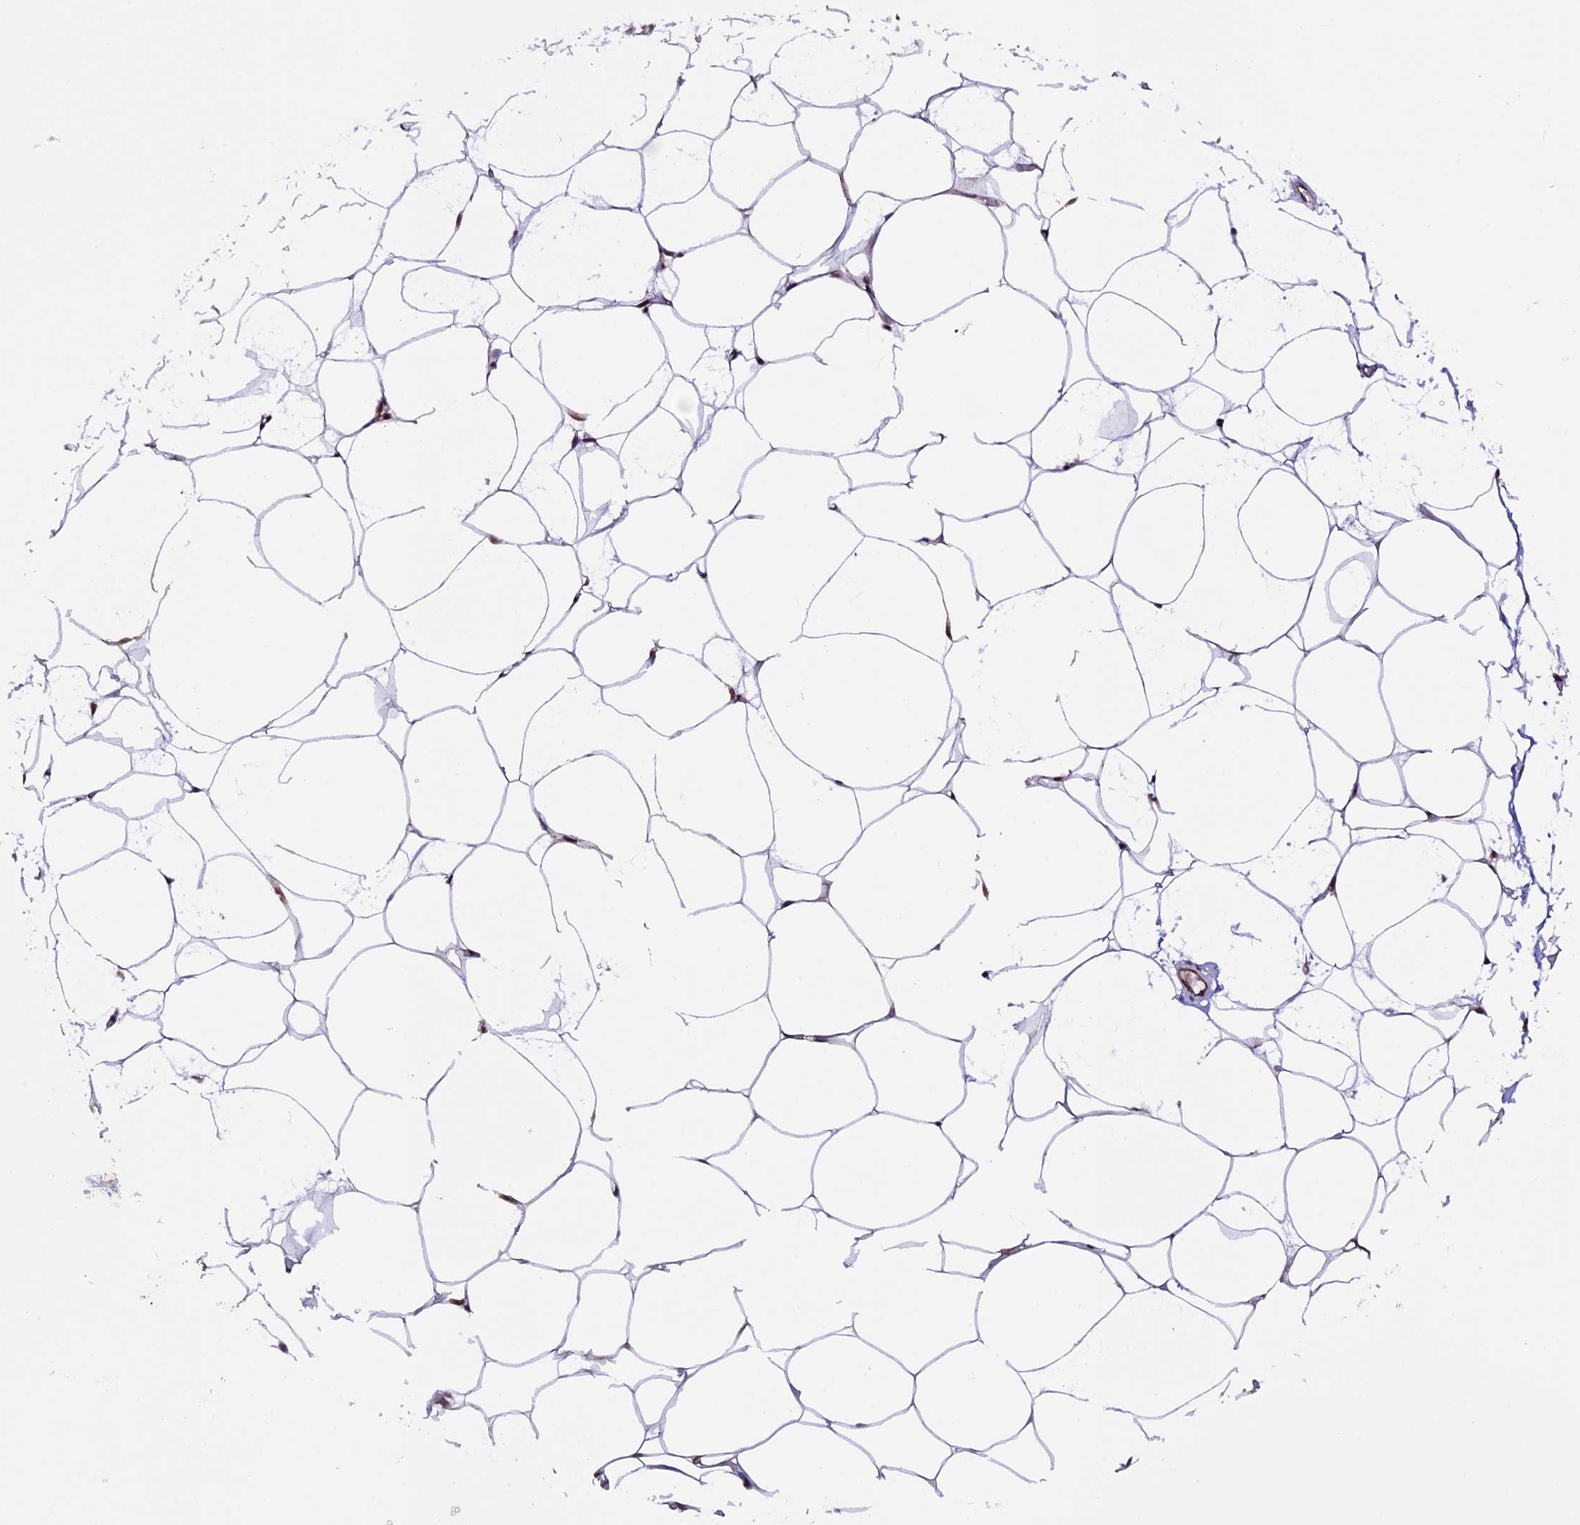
{"staining": {"intensity": "moderate", "quantity": "<25%", "location": "cytoplasmic/membranous"}, "tissue": "adipose tissue", "cell_type": "Adipocytes", "image_type": "normal", "snomed": [{"axis": "morphology", "description": "Normal tissue, NOS"}, {"axis": "topography", "description": "Breast"}], "caption": "A brown stain shows moderate cytoplasmic/membranous staining of a protein in adipocytes of unremarkable human adipose tissue.", "gene": "TMEM171", "patient": {"sex": "female", "age": 23}}